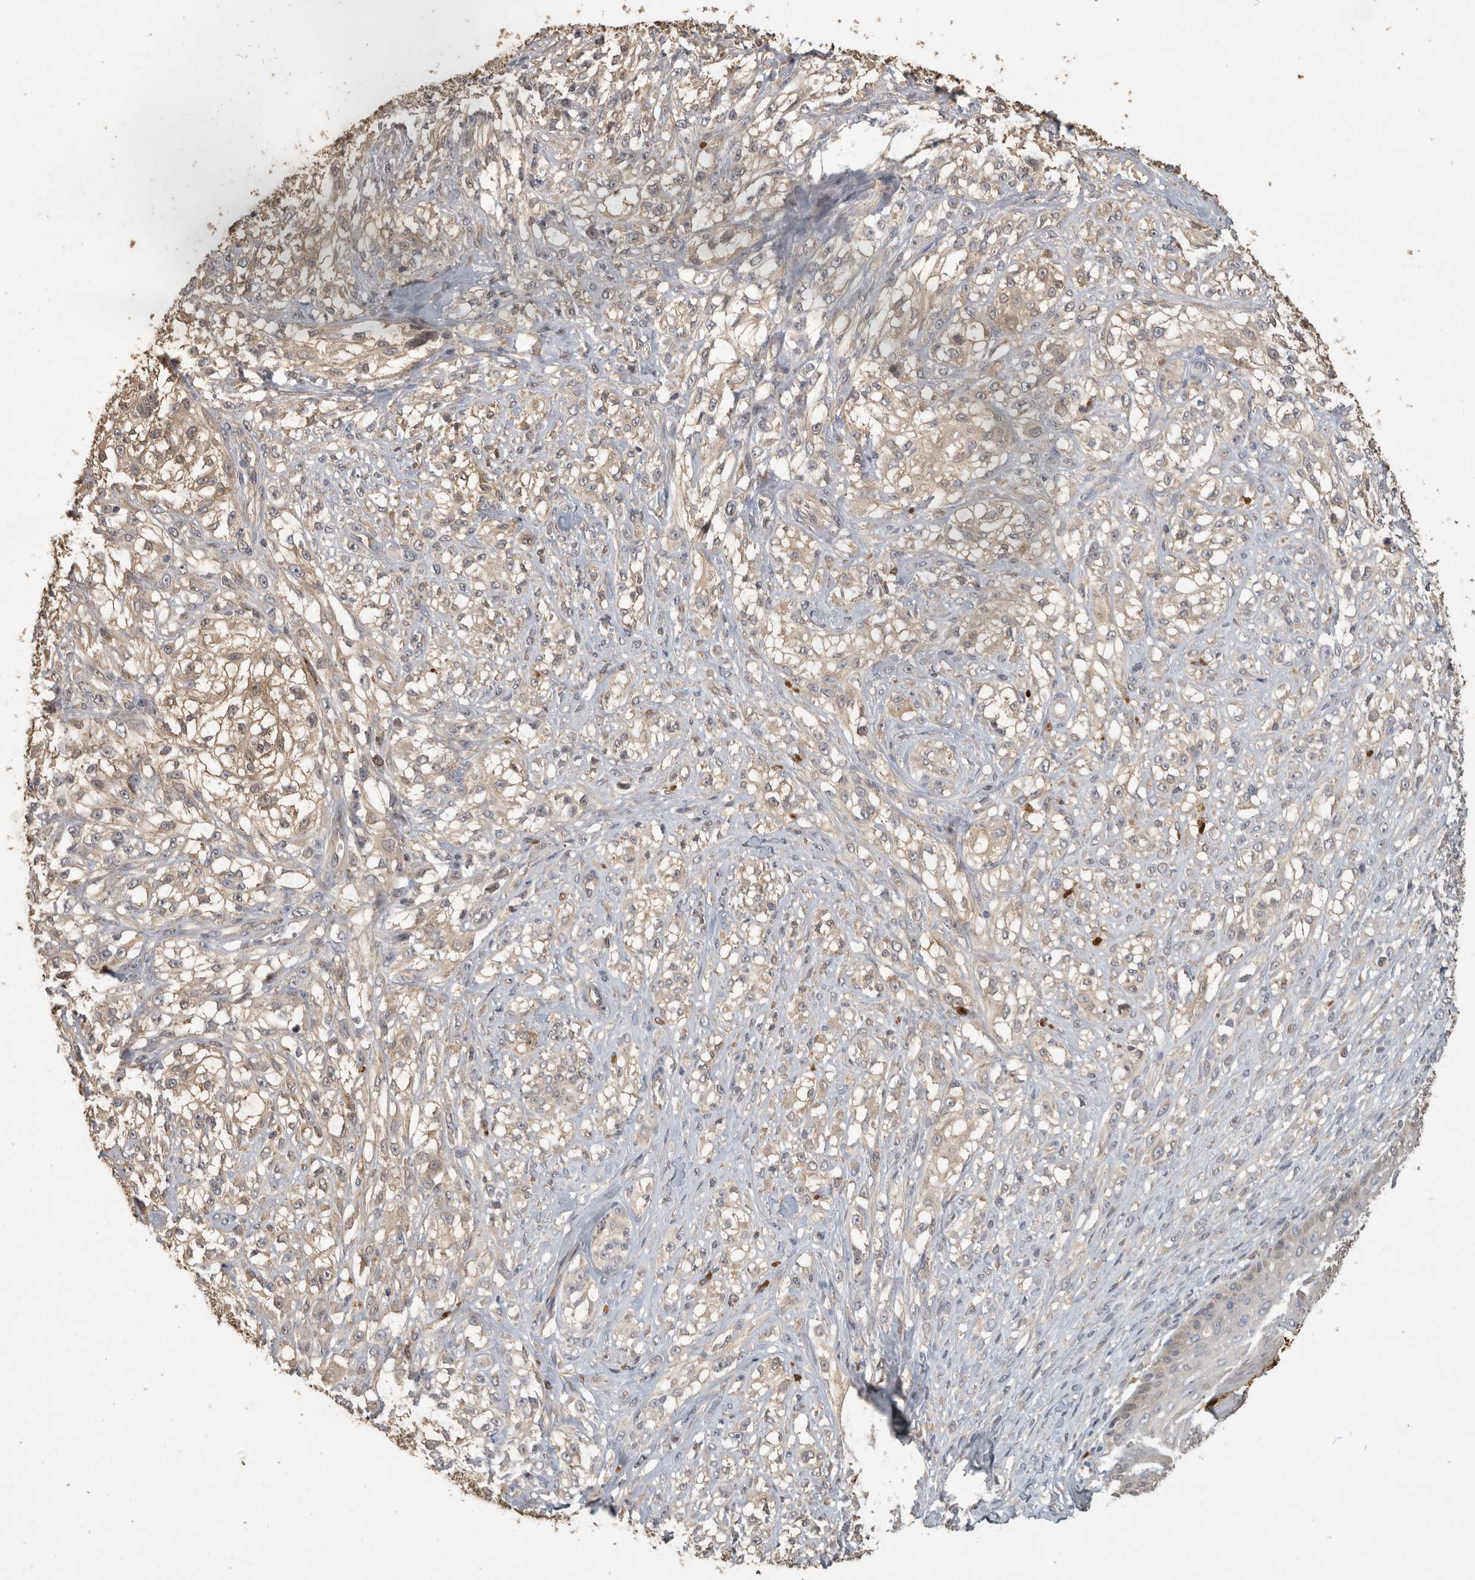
{"staining": {"intensity": "weak", "quantity": "25%-75%", "location": "cytoplasmic/membranous"}, "tissue": "melanoma", "cell_type": "Tumor cells", "image_type": "cancer", "snomed": [{"axis": "morphology", "description": "Malignant melanoma, NOS"}, {"axis": "topography", "description": "Skin of head"}], "caption": "Tumor cells reveal low levels of weak cytoplasmic/membranous staining in approximately 25%-75% of cells in melanoma.", "gene": "RHPN1", "patient": {"sex": "male", "age": 83}}